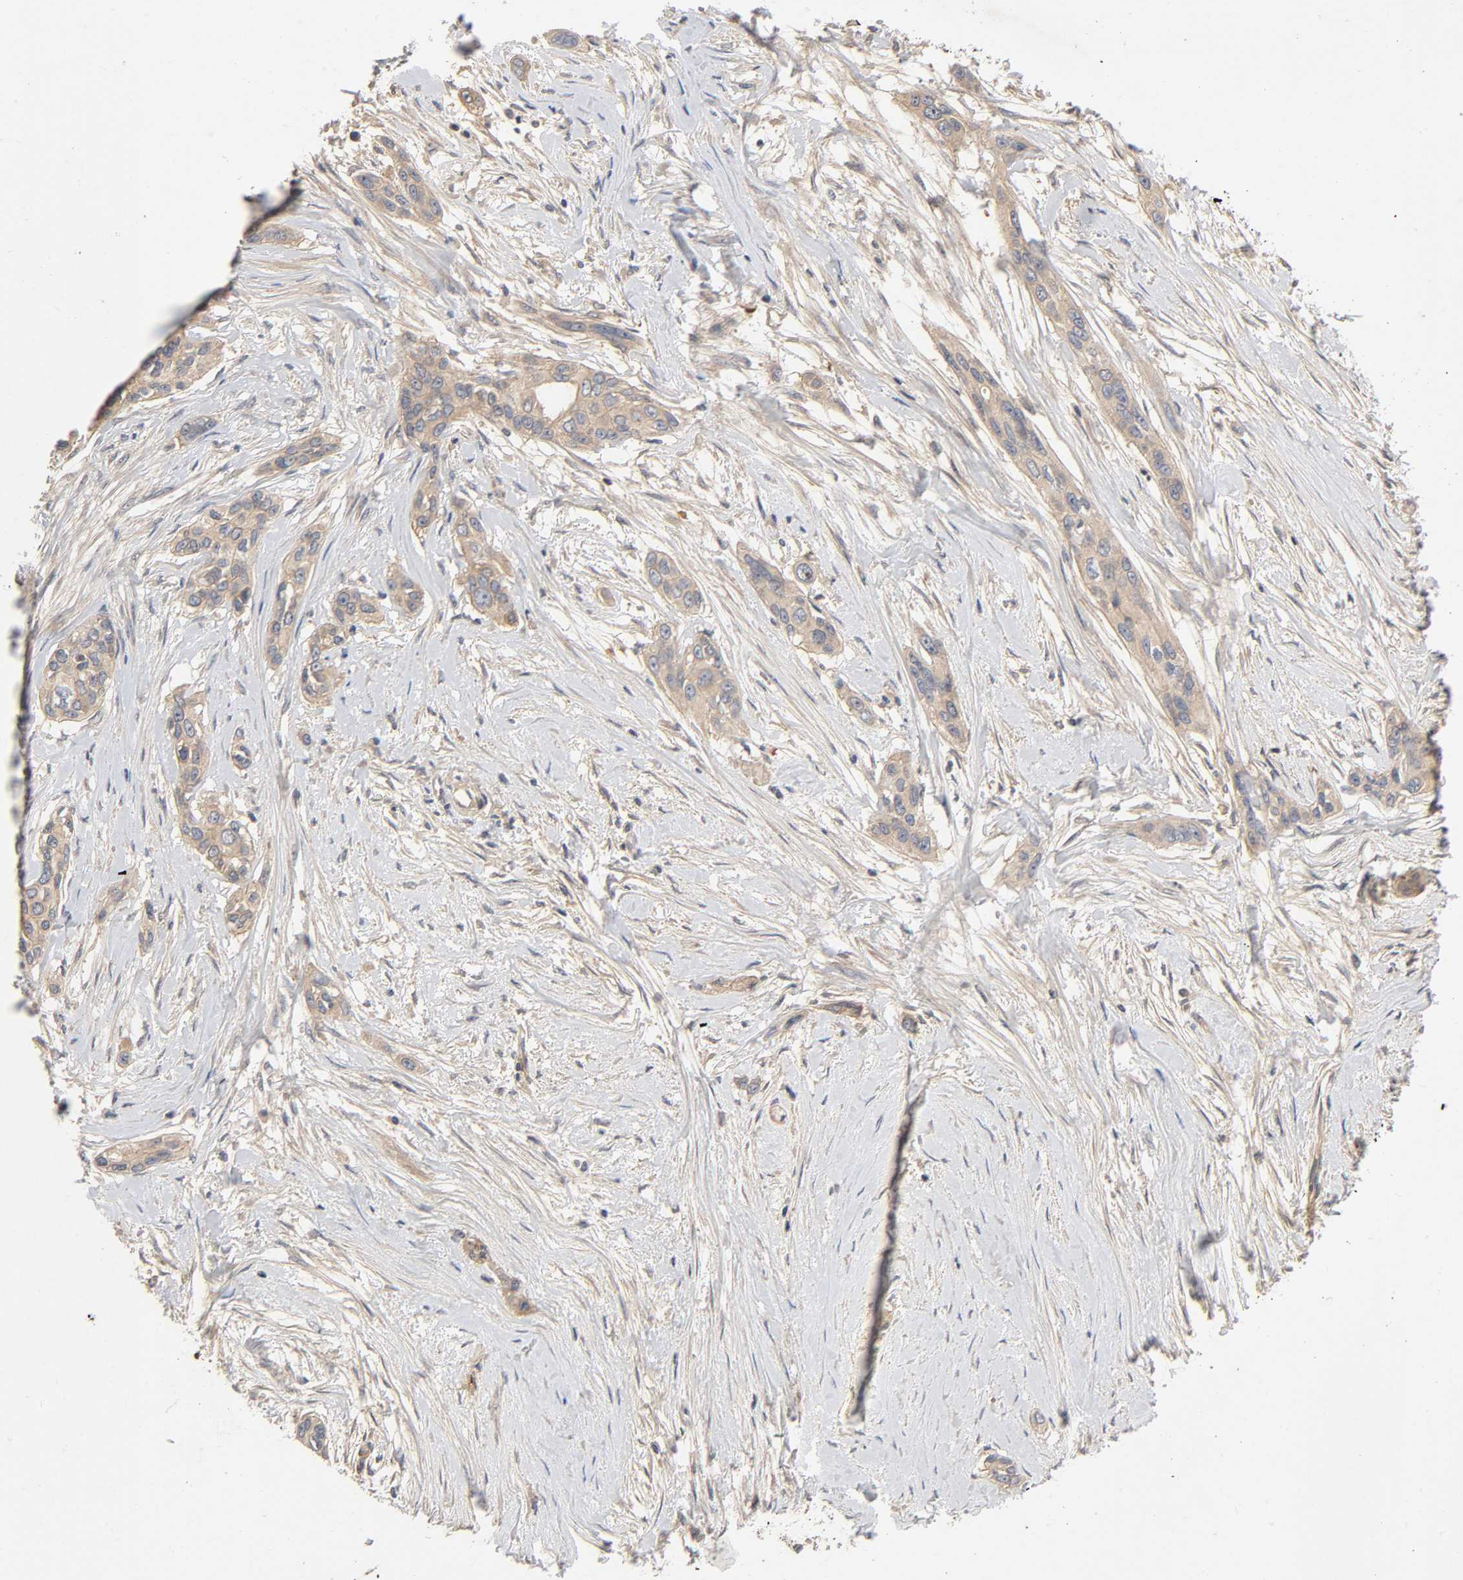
{"staining": {"intensity": "moderate", "quantity": ">75%", "location": "cytoplasmic/membranous"}, "tissue": "pancreatic cancer", "cell_type": "Tumor cells", "image_type": "cancer", "snomed": [{"axis": "morphology", "description": "Adenocarcinoma, NOS"}, {"axis": "topography", "description": "Pancreas"}], "caption": "Human pancreatic cancer (adenocarcinoma) stained with a protein marker displays moderate staining in tumor cells.", "gene": "CPB2", "patient": {"sex": "female", "age": 60}}